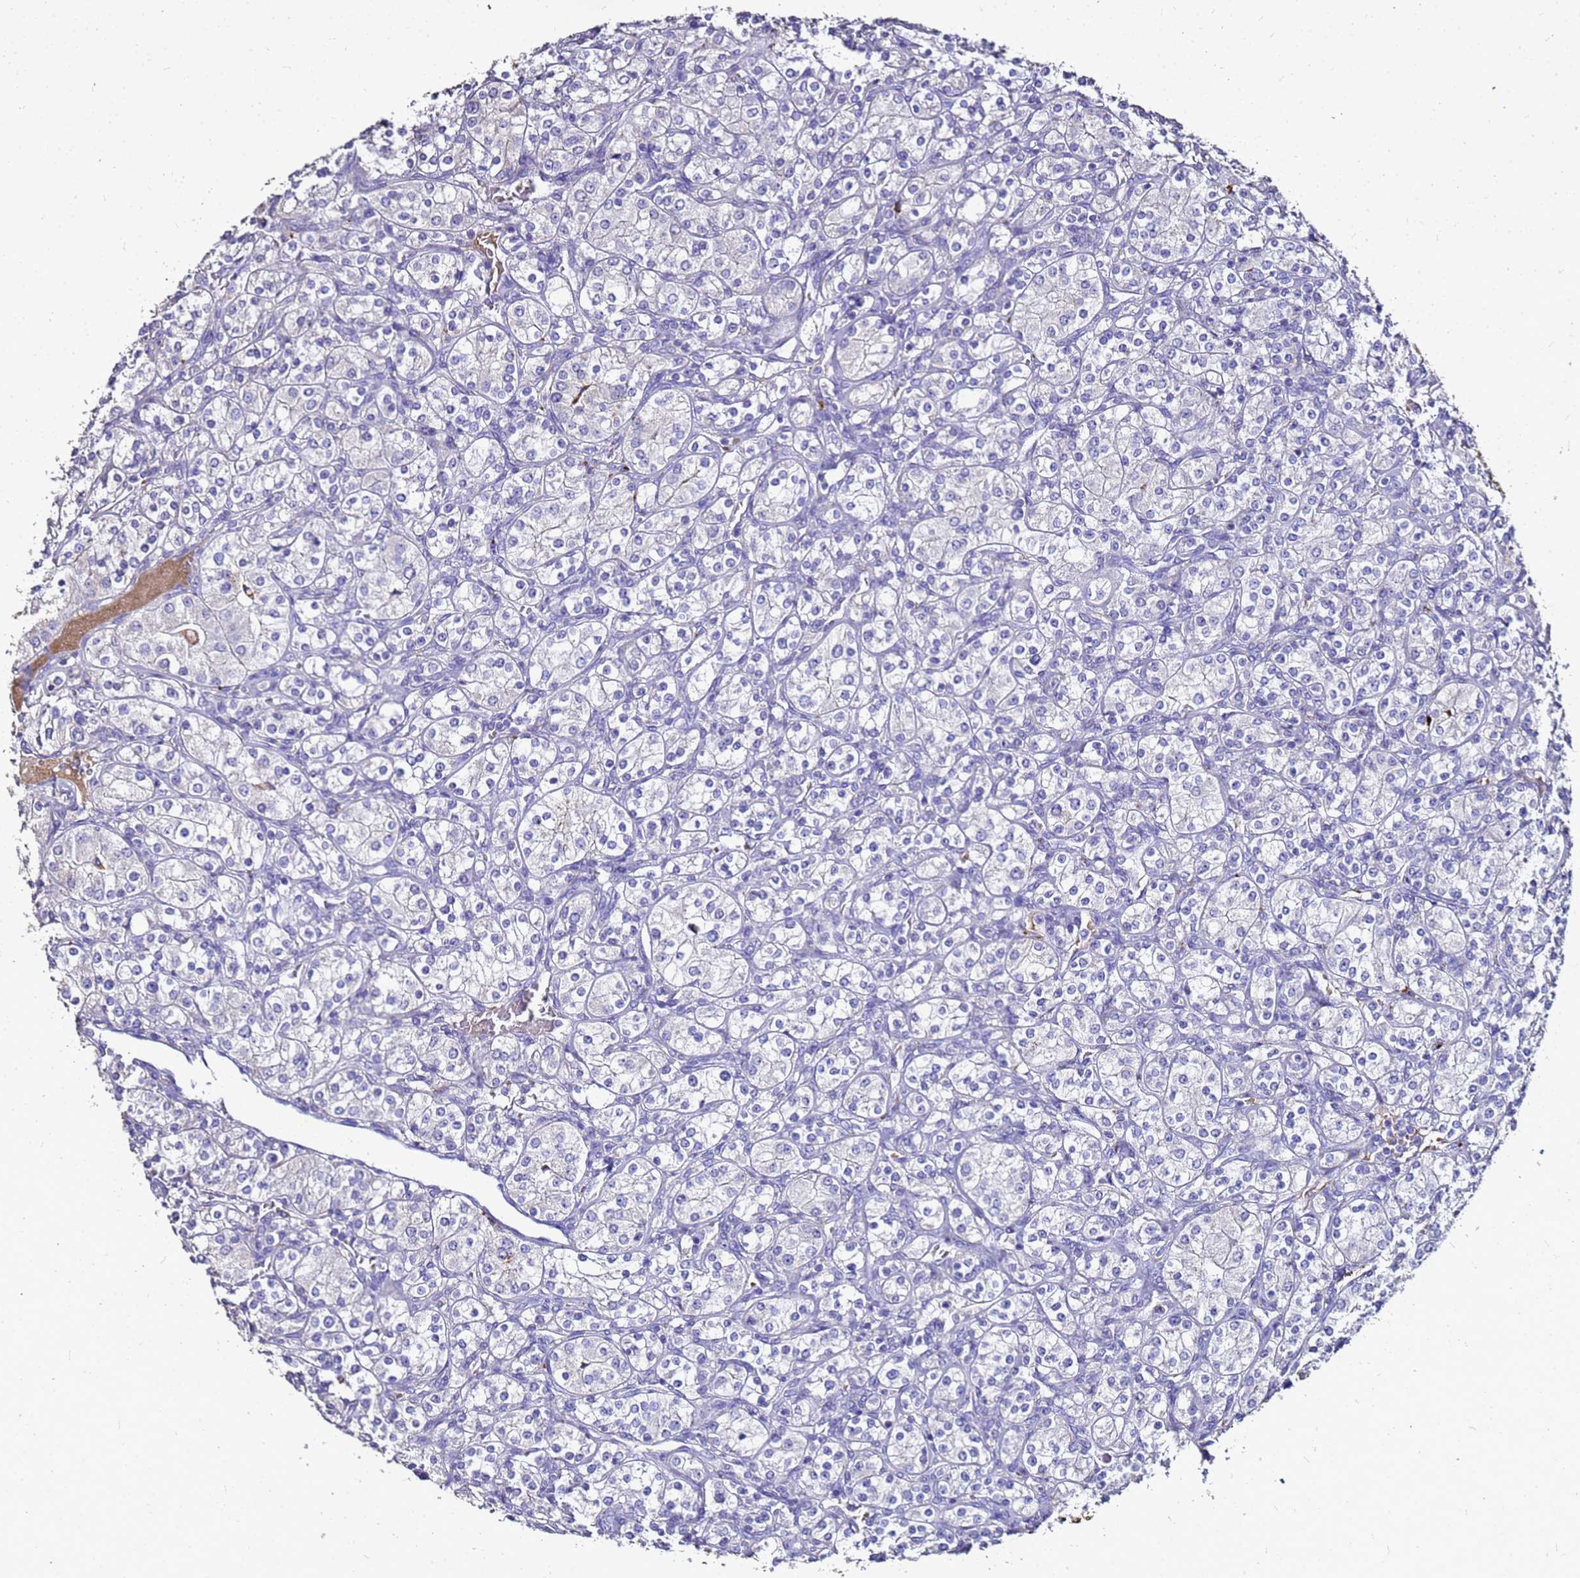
{"staining": {"intensity": "negative", "quantity": "none", "location": "none"}, "tissue": "renal cancer", "cell_type": "Tumor cells", "image_type": "cancer", "snomed": [{"axis": "morphology", "description": "Adenocarcinoma, NOS"}, {"axis": "topography", "description": "Kidney"}], "caption": "Adenocarcinoma (renal) stained for a protein using immunohistochemistry displays no expression tumor cells.", "gene": "S100A2", "patient": {"sex": "male", "age": 77}}